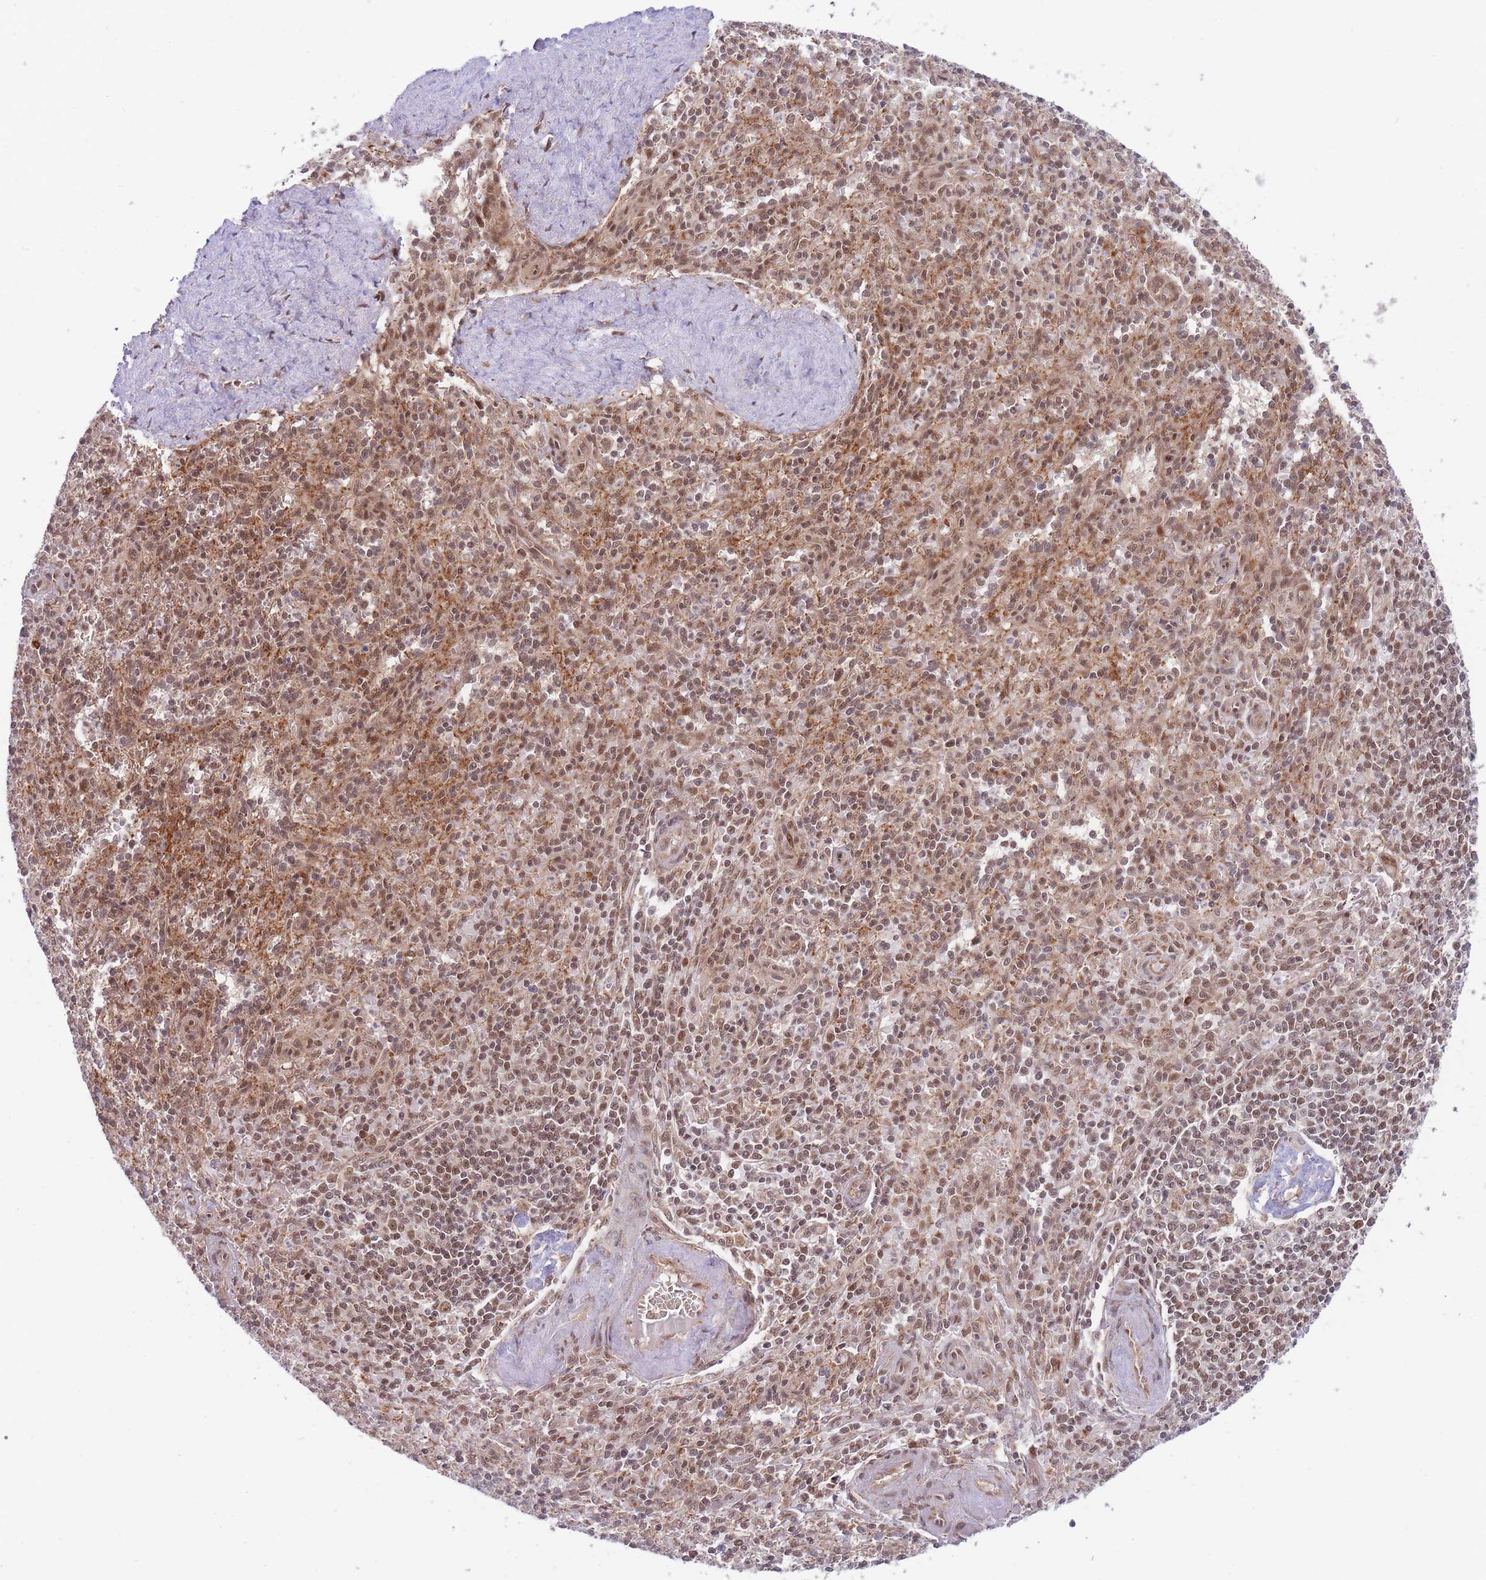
{"staining": {"intensity": "moderate", "quantity": ">75%", "location": "cytoplasmic/membranous,nuclear"}, "tissue": "spleen", "cell_type": "Cells in red pulp", "image_type": "normal", "snomed": [{"axis": "morphology", "description": "Normal tissue, NOS"}, {"axis": "topography", "description": "Spleen"}], "caption": "Cells in red pulp exhibit medium levels of moderate cytoplasmic/membranous,nuclear positivity in about >75% of cells in unremarkable spleen. Using DAB (3,3'-diaminobenzidine) (brown) and hematoxylin (blue) stains, captured at high magnification using brightfield microscopy.", "gene": "BOD1L1", "patient": {"sex": "female", "age": 70}}